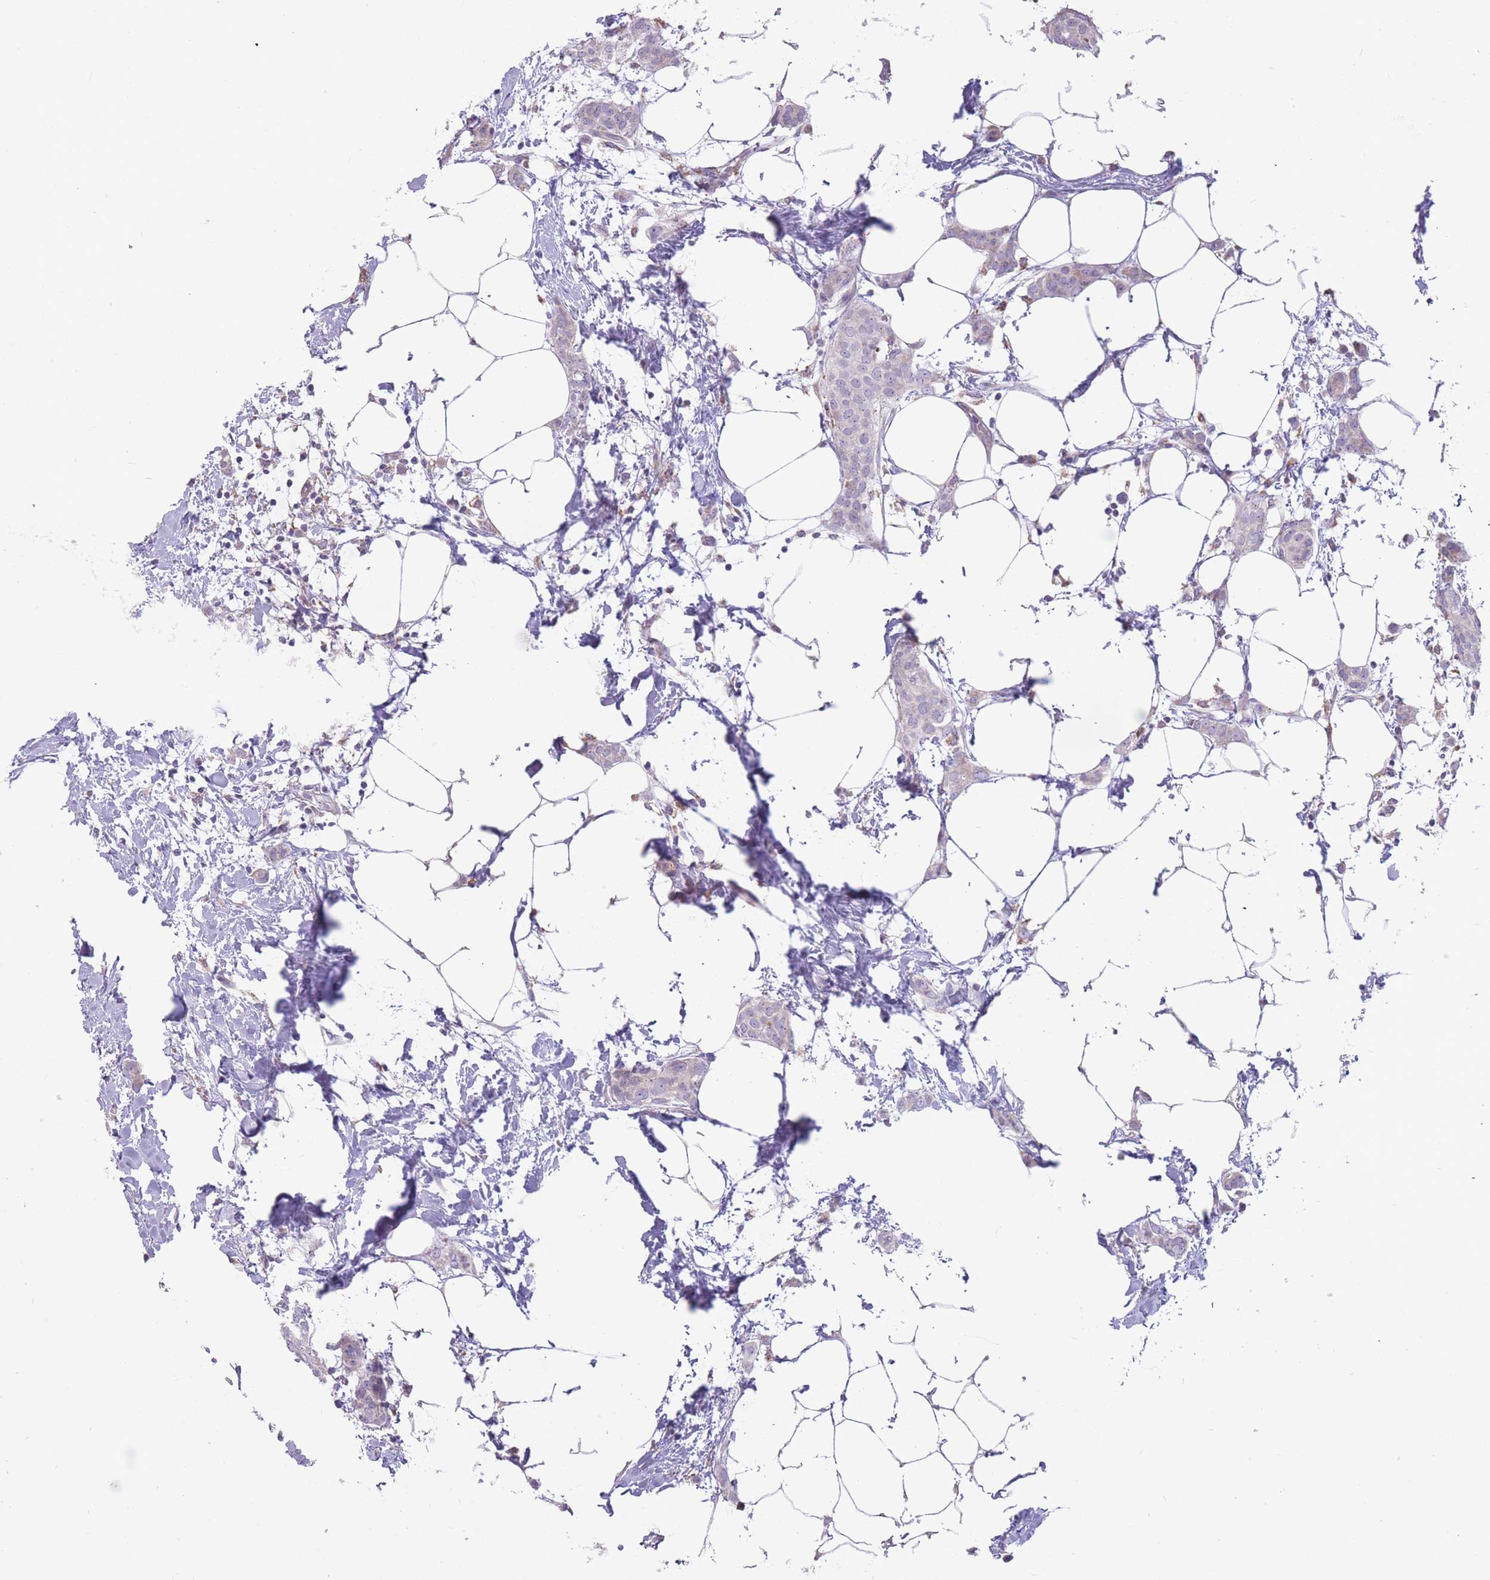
{"staining": {"intensity": "negative", "quantity": "none", "location": "none"}, "tissue": "breast cancer", "cell_type": "Tumor cells", "image_type": "cancer", "snomed": [{"axis": "morphology", "description": "Duct carcinoma"}, {"axis": "topography", "description": "Breast"}], "caption": "Breast cancer was stained to show a protein in brown. There is no significant staining in tumor cells.", "gene": "TRAPPC5", "patient": {"sex": "female", "age": 72}}